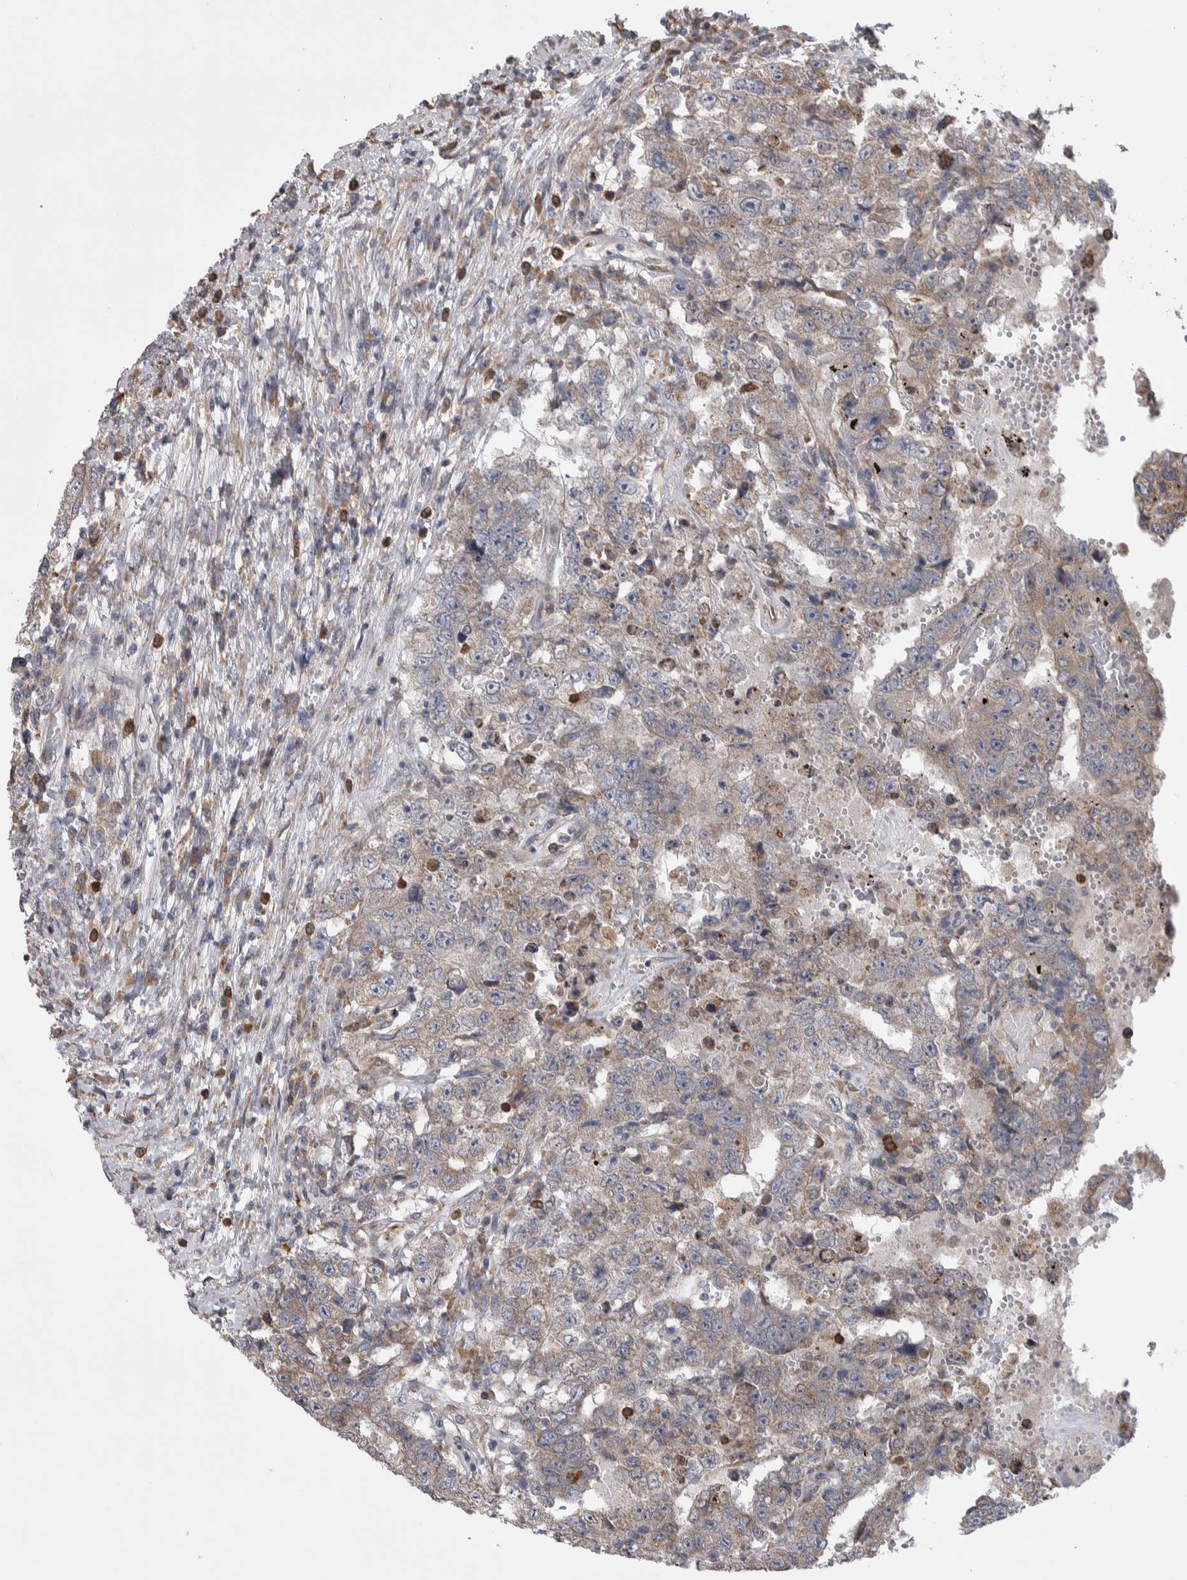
{"staining": {"intensity": "weak", "quantity": ">75%", "location": "cytoplasmic/membranous"}, "tissue": "testis cancer", "cell_type": "Tumor cells", "image_type": "cancer", "snomed": [{"axis": "morphology", "description": "Carcinoma, Embryonal, NOS"}, {"axis": "topography", "description": "Testis"}], "caption": "Testis embryonal carcinoma tissue shows weak cytoplasmic/membranous expression in about >75% of tumor cells", "gene": "IBTK", "patient": {"sex": "male", "age": 26}}